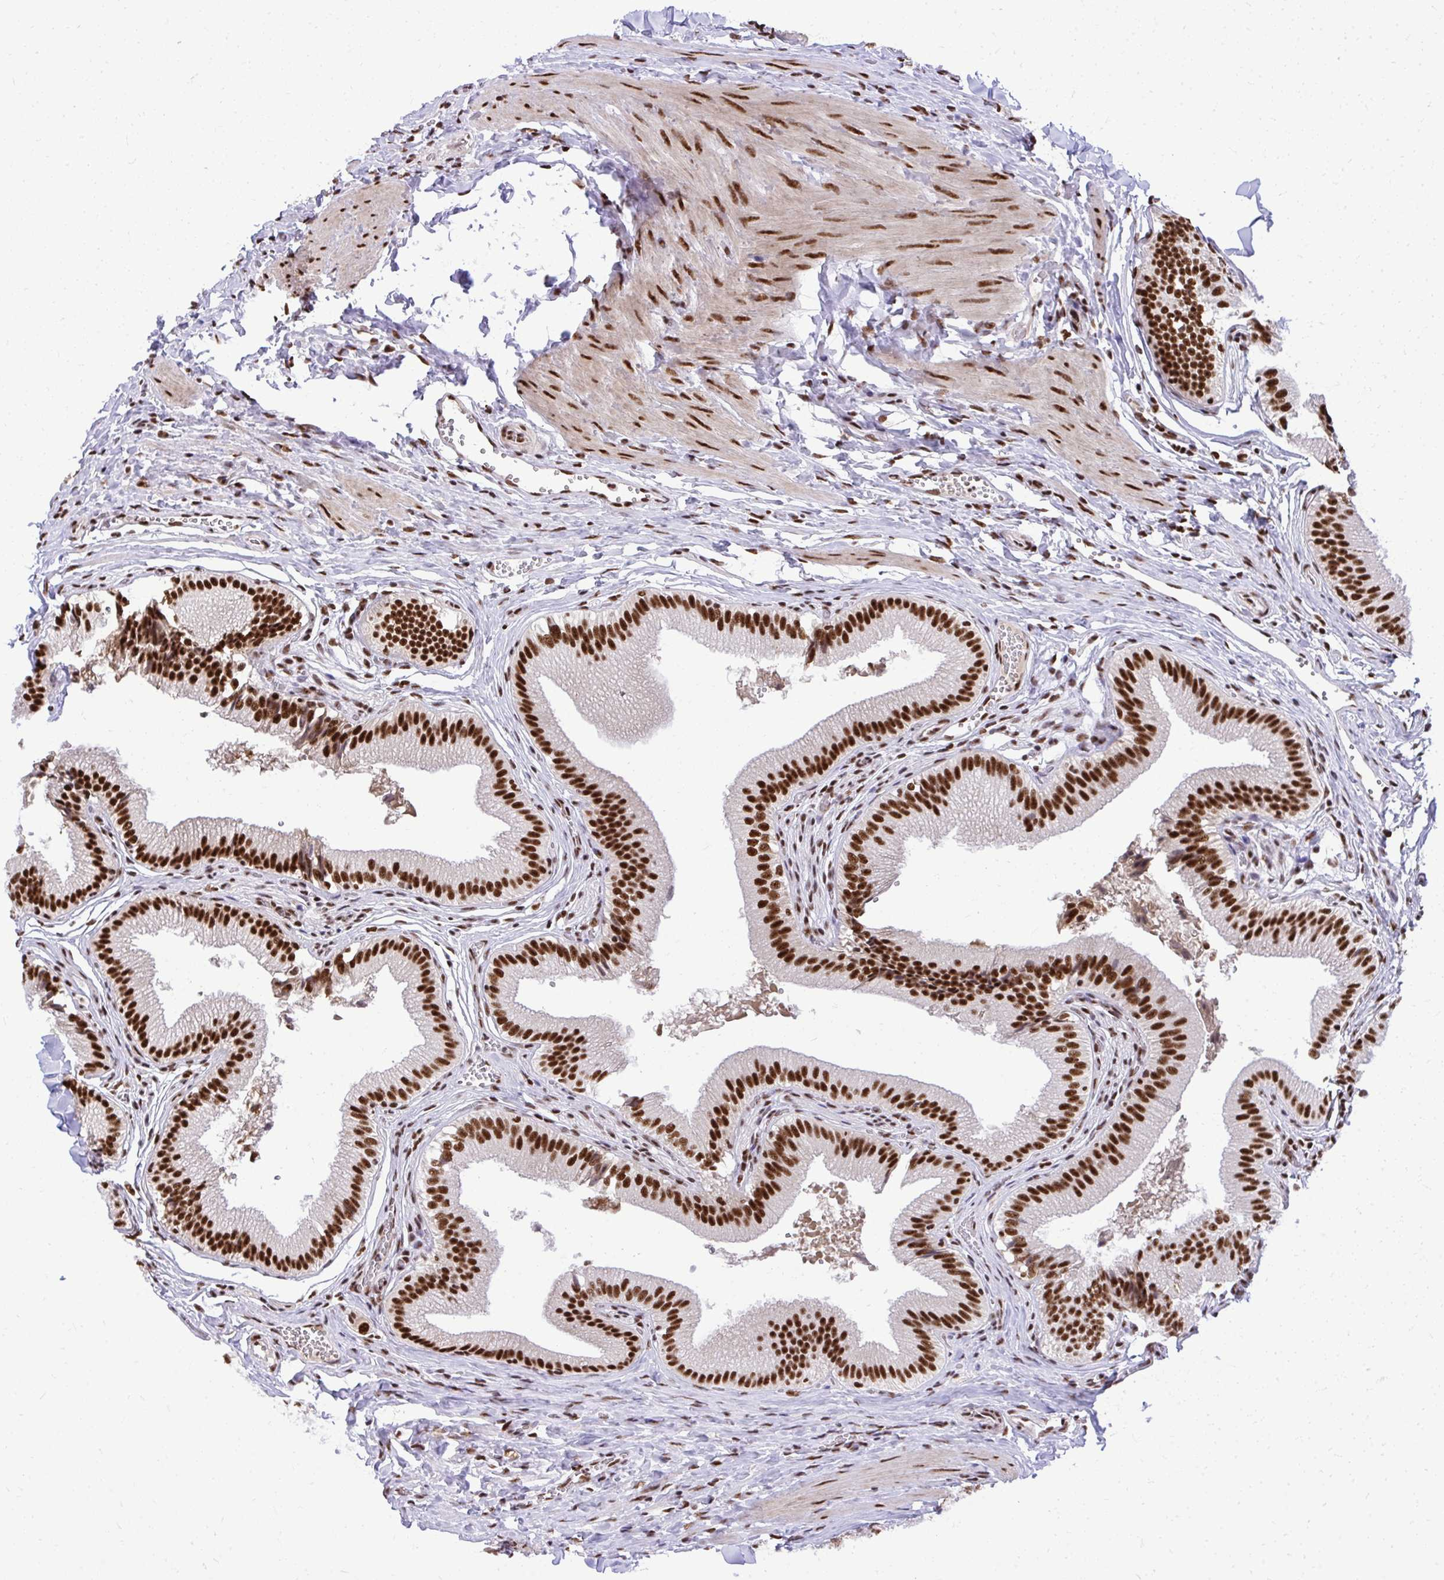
{"staining": {"intensity": "strong", "quantity": ">75%", "location": "nuclear"}, "tissue": "gallbladder", "cell_type": "Glandular cells", "image_type": "normal", "snomed": [{"axis": "morphology", "description": "Normal tissue, NOS"}, {"axis": "topography", "description": "Gallbladder"}, {"axis": "topography", "description": "Peripheral nerve tissue"}], "caption": "Immunohistochemistry (IHC) (DAB) staining of unremarkable human gallbladder displays strong nuclear protein positivity in about >75% of glandular cells. (DAB IHC, brown staining for protein, blue staining for nuclei).", "gene": "PRPF19", "patient": {"sex": "male", "age": 17}}